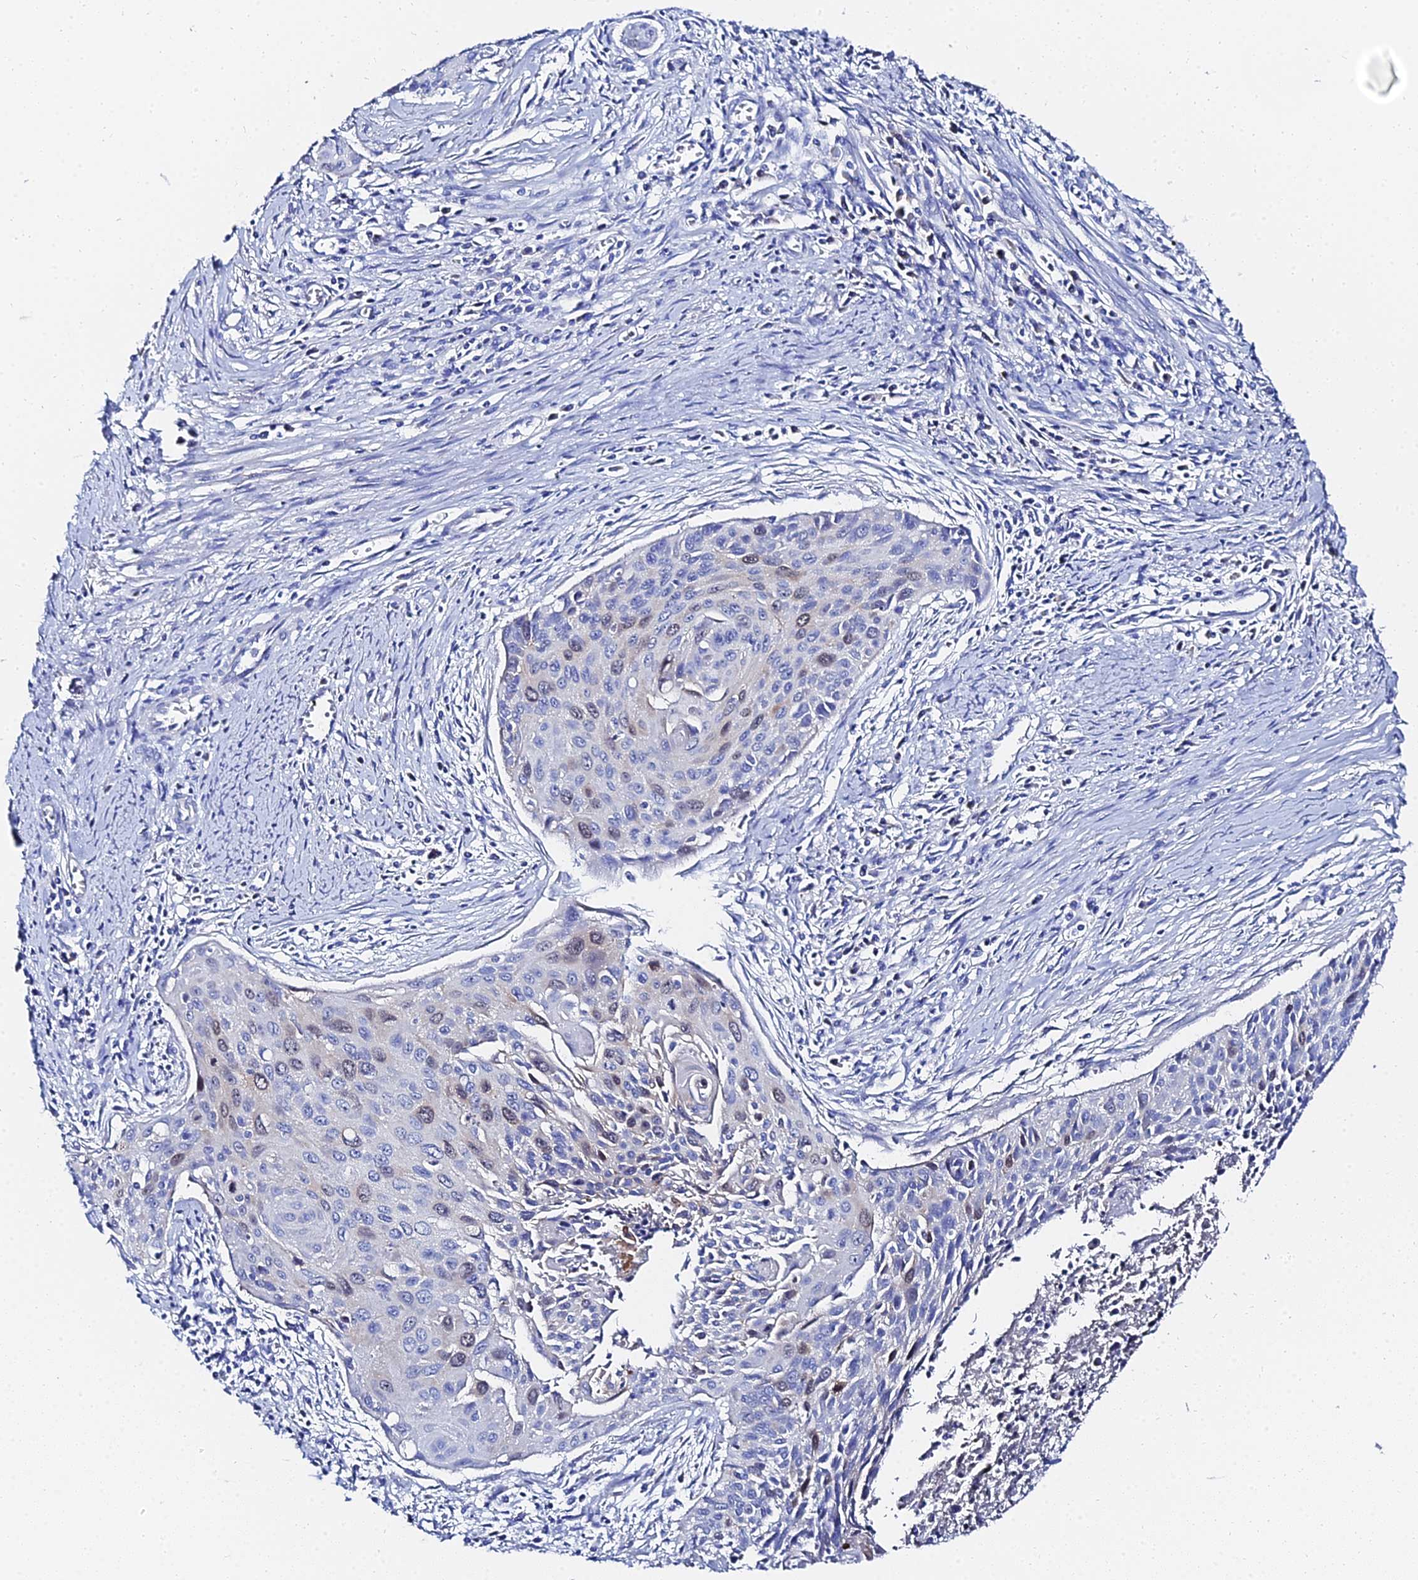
{"staining": {"intensity": "weak", "quantity": "<25%", "location": "nuclear"}, "tissue": "cervical cancer", "cell_type": "Tumor cells", "image_type": "cancer", "snomed": [{"axis": "morphology", "description": "Squamous cell carcinoma, NOS"}, {"axis": "topography", "description": "Cervix"}], "caption": "Immunohistochemical staining of human cervical cancer (squamous cell carcinoma) displays no significant staining in tumor cells.", "gene": "PTTG1", "patient": {"sex": "female", "age": 55}}